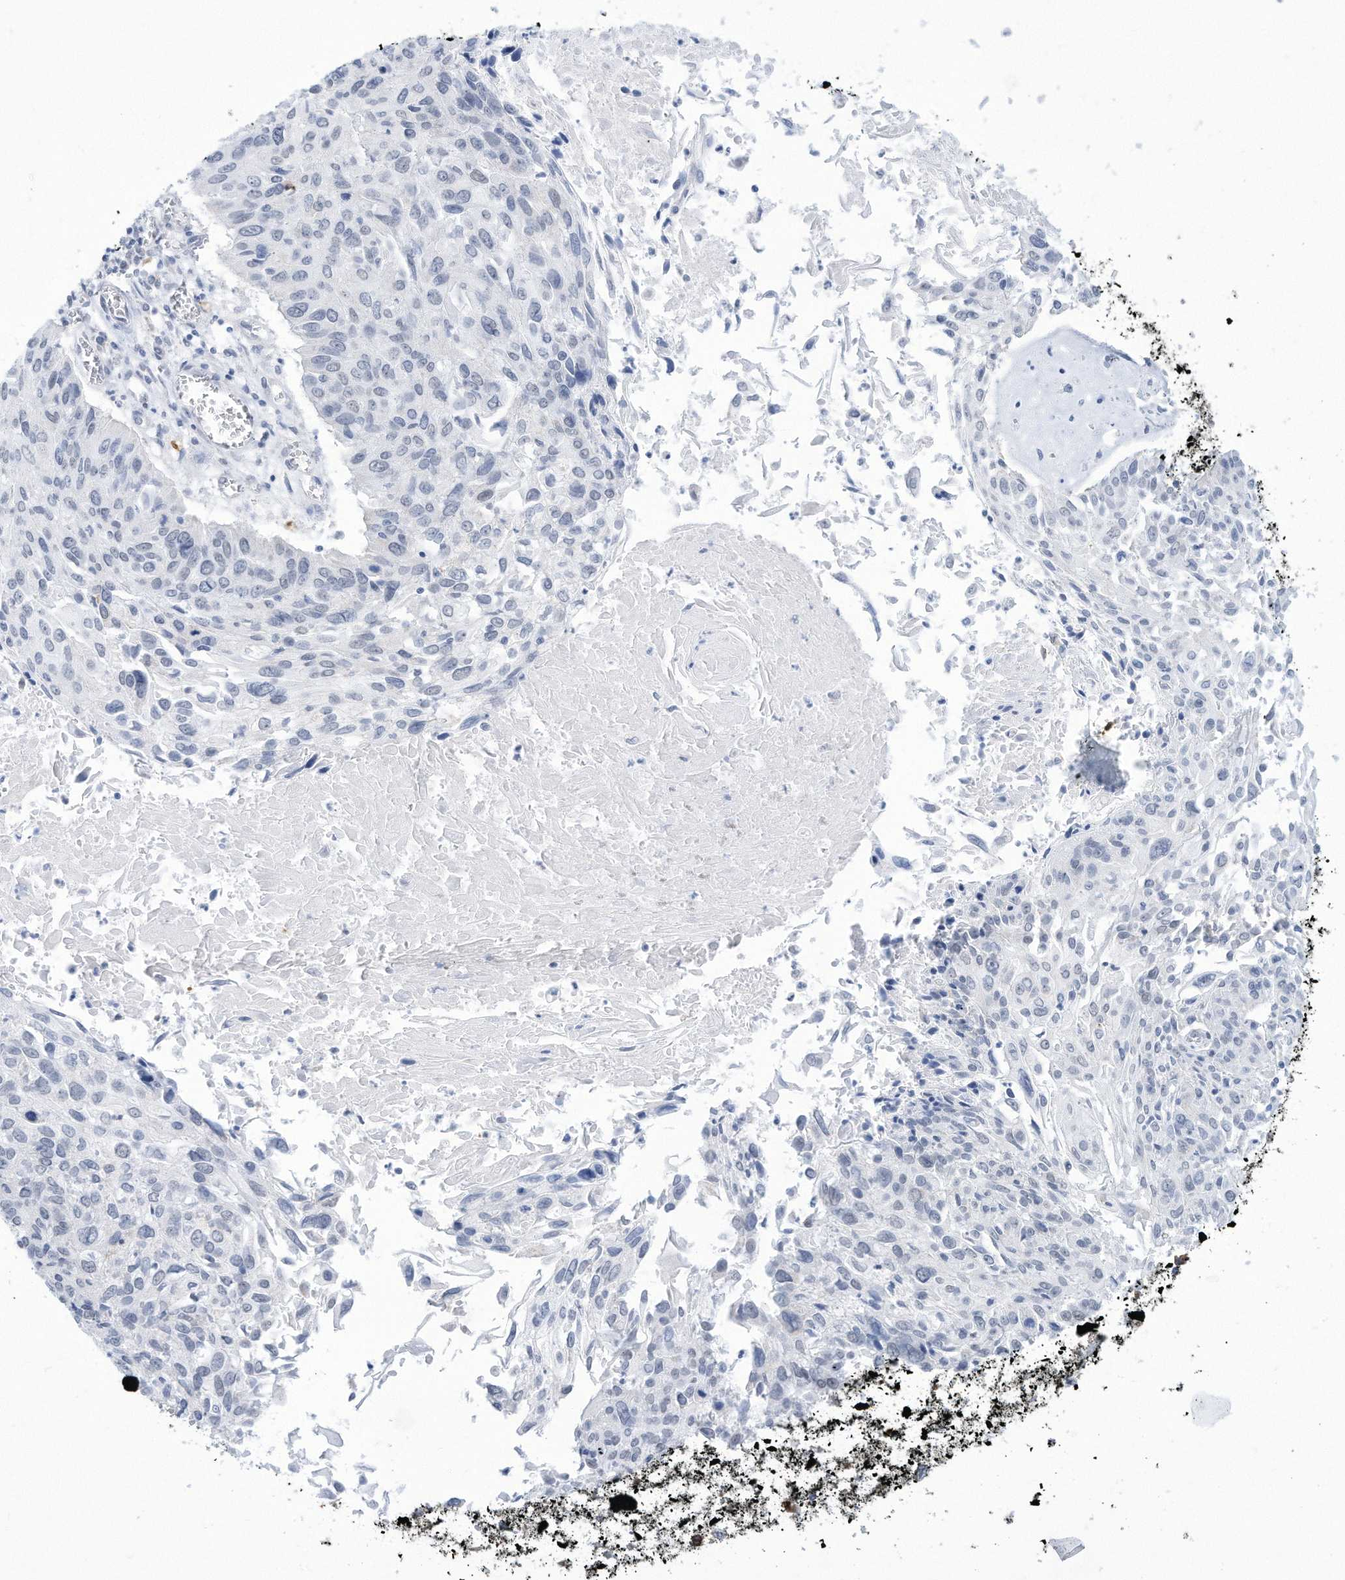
{"staining": {"intensity": "negative", "quantity": "none", "location": "none"}, "tissue": "cervical cancer", "cell_type": "Tumor cells", "image_type": "cancer", "snomed": [{"axis": "morphology", "description": "Squamous cell carcinoma, NOS"}, {"axis": "topography", "description": "Cervix"}], "caption": "Immunohistochemistry (IHC) photomicrograph of squamous cell carcinoma (cervical) stained for a protein (brown), which shows no staining in tumor cells.", "gene": "ALDH6A1", "patient": {"sex": "female", "age": 51}}